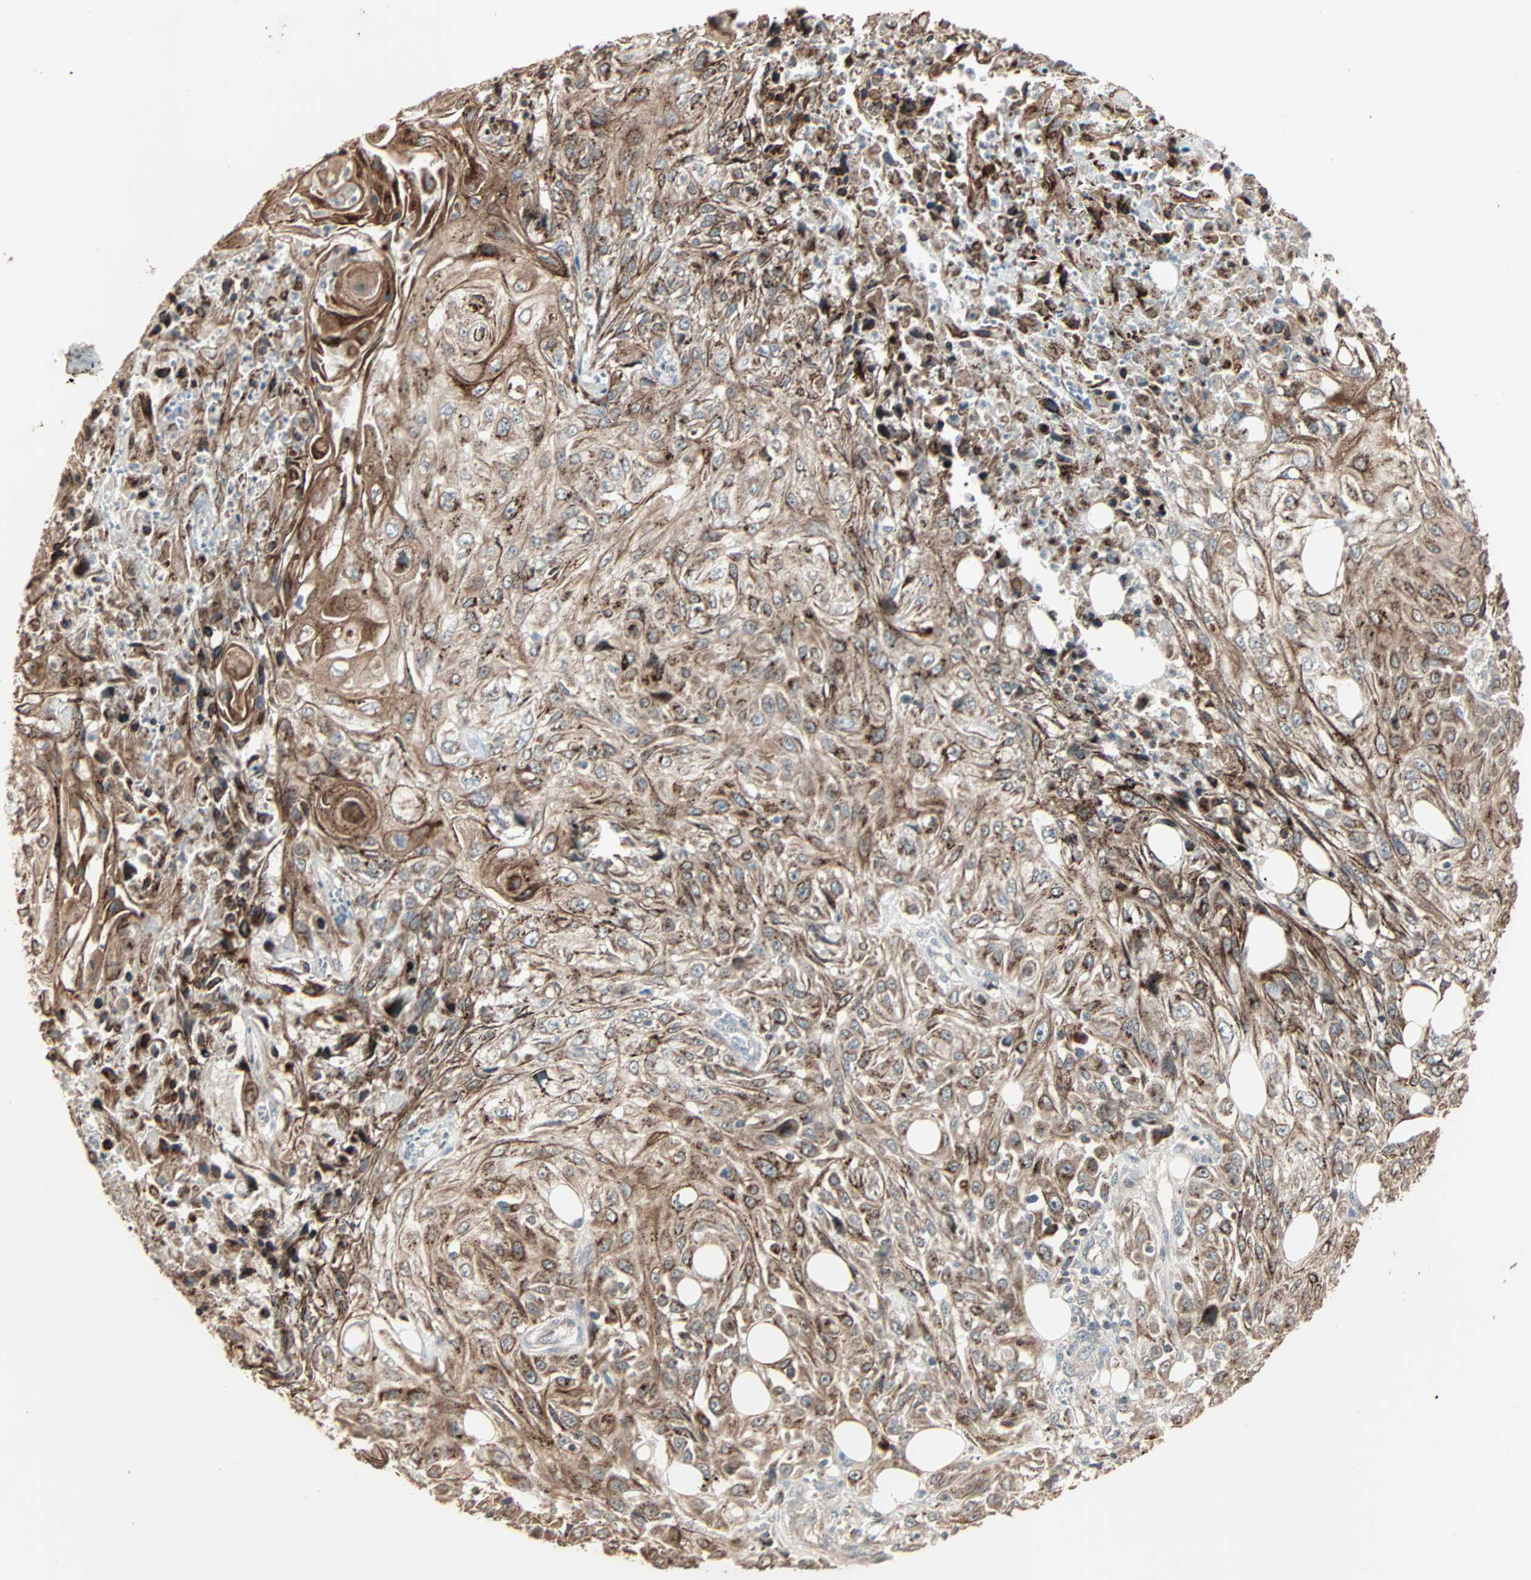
{"staining": {"intensity": "strong", "quantity": ">75%", "location": "cytoplasmic/membranous"}, "tissue": "skin cancer", "cell_type": "Tumor cells", "image_type": "cancer", "snomed": [{"axis": "morphology", "description": "Squamous cell carcinoma, NOS"}, {"axis": "morphology", "description": "Squamous cell carcinoma, metastatic, NOS"}, {"axis": "topography", "description": "Skin"}, {"axis": "topography", "description": "Lymph node"}], "caption": "Human skin cancer (squamous cell carcinoma) stained with a protein marker shows strong staining in tumor cells.", "gene": "CALCRL", "patient": {"sex": "male", "age": 75}}